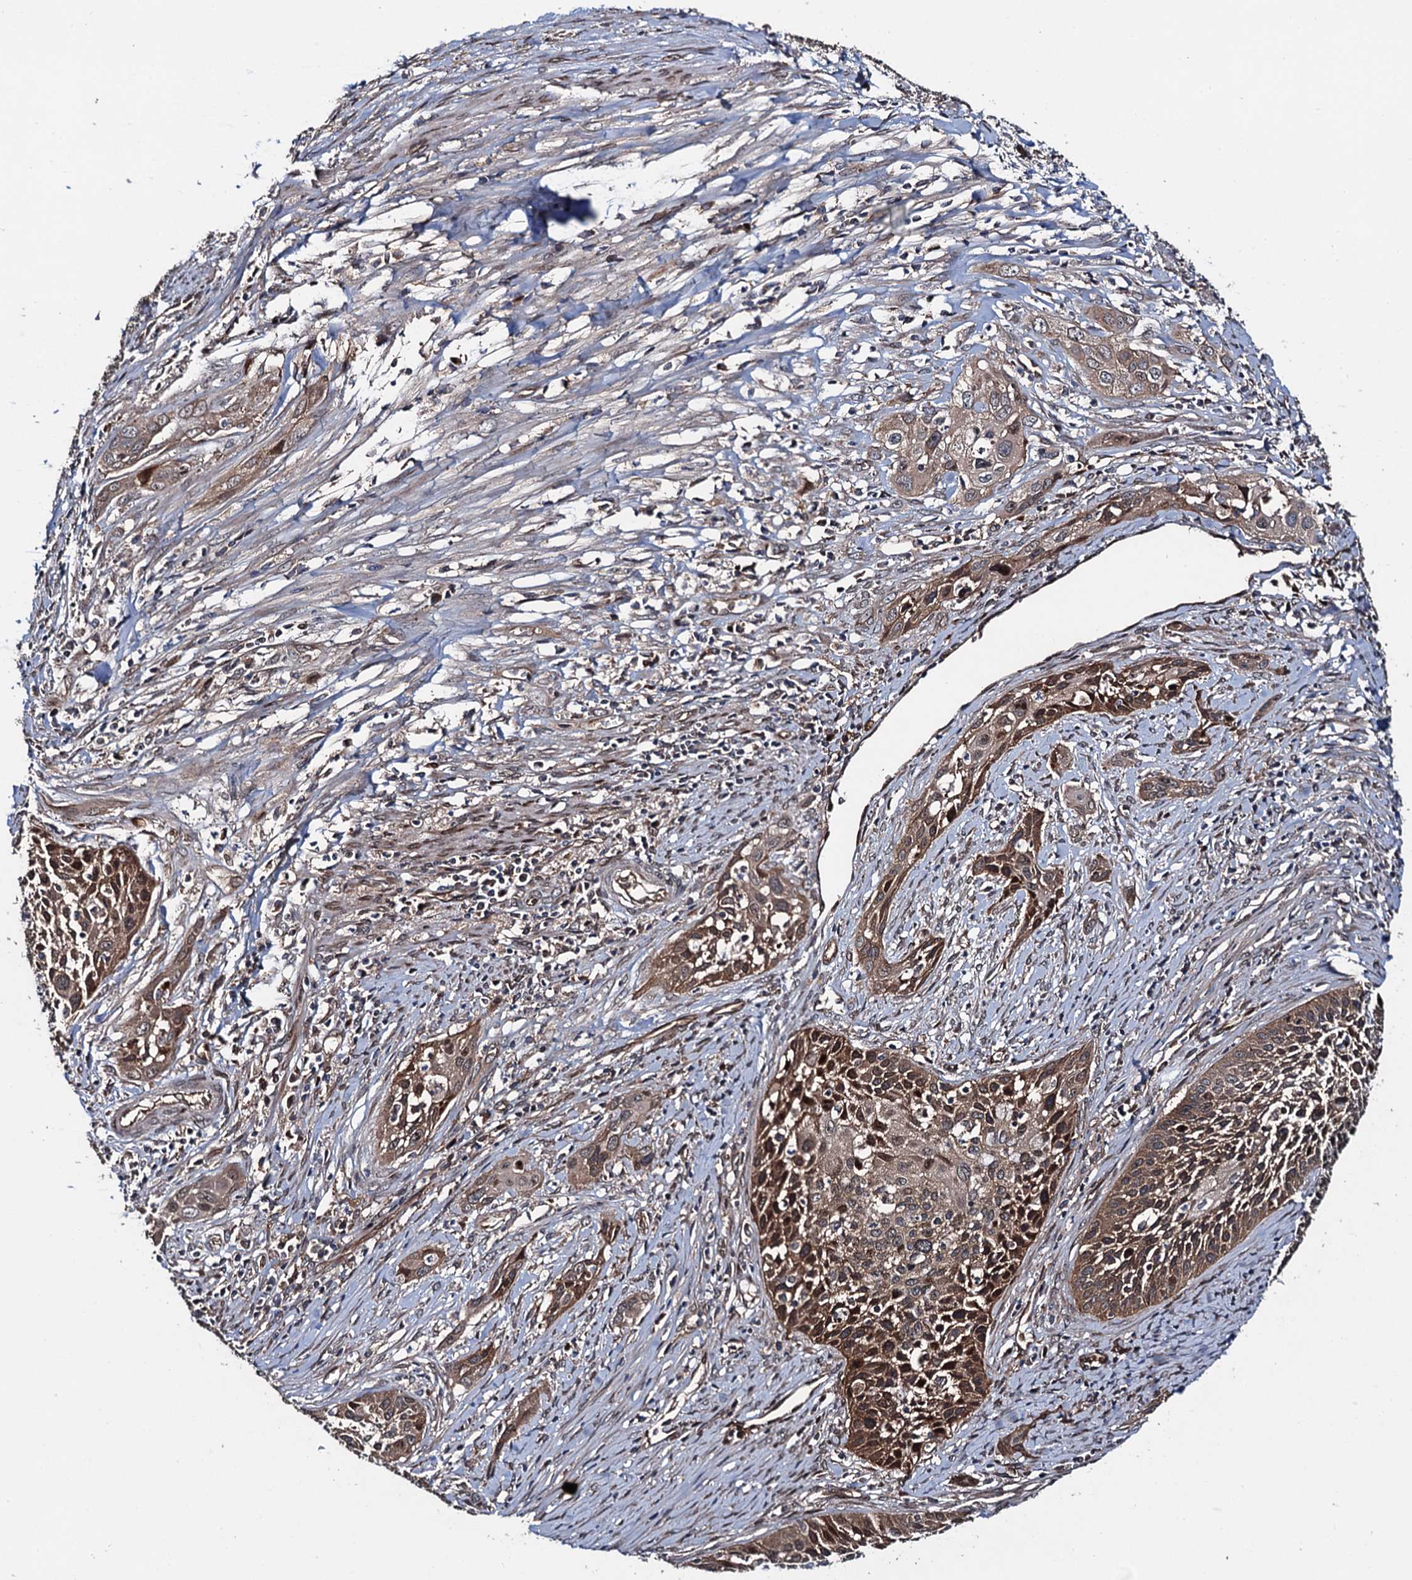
{"staining": {"intensity": "moderate", "quantity": "25%-75%", "location": "cytoplasmic/membranous,nuclear"}, "tissue": "cervical cancer", "cell_type": "Tumor cells", "image_type": "cancer", "snomed": [{"axis": "morphology", "description": "Squamous cell carcinoma, NOS"}, {"axis": "topography", "description": "Cervix"}], "caption": "Immunohistochemical staining of human cervical squamous cell carcinoma displays moderate cytoplasmic/membranous and nuclear protein expression in about 25%-75% of tumor cells.", "gene": "RHOBTB1", "patient": {"sex": "female", "age": 34}}